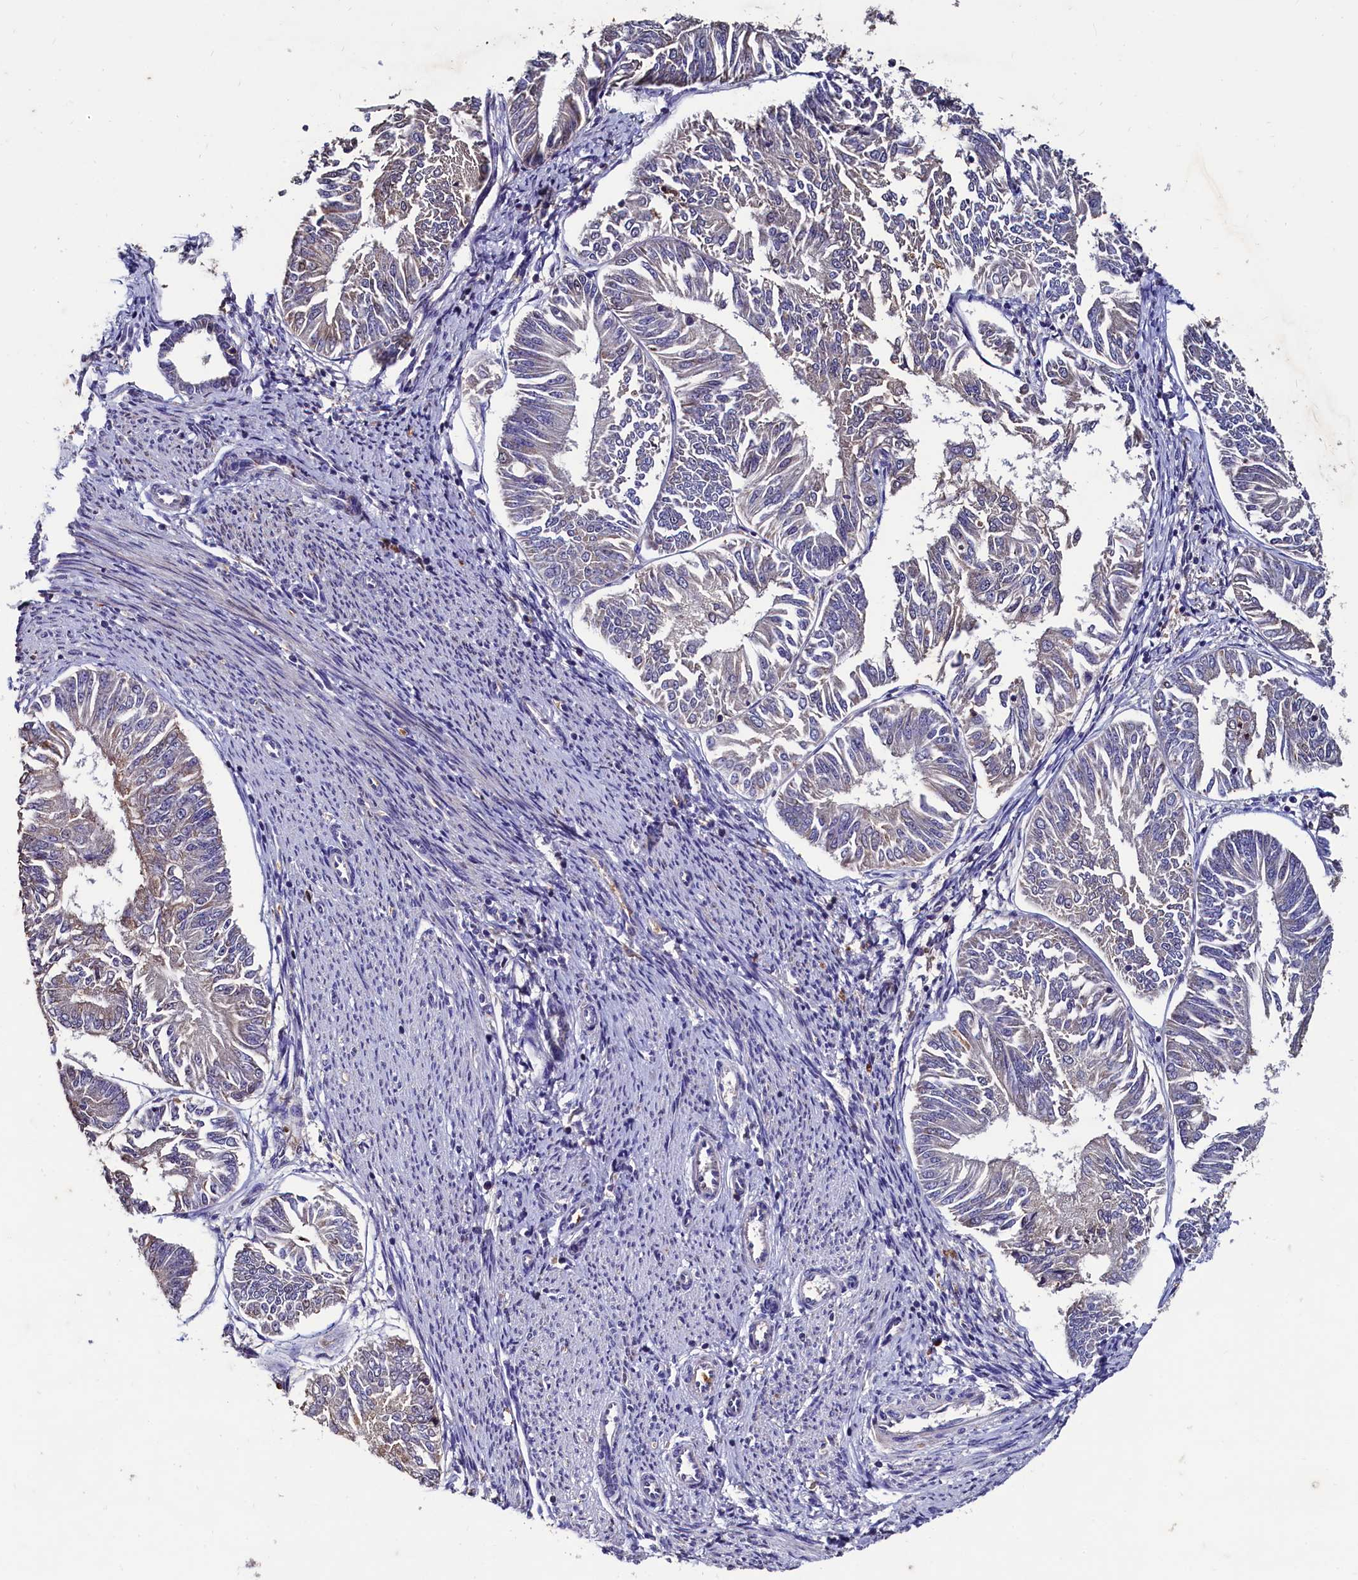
{"staining": {"intensity": "weak", "quantity": "<25%", "location": "cytoplasmic/membranous"}, "tissue": "endometrial cancer", "cell_type": "Tumor cells", "image_type": "cancer", "snomed": [{"axis": "morphology", "description": "Adenocarcinoma, NOS"}, {"axis": "topography", "description": "Endometrium"}], "caption": "This is a micrograph of immunohistochemistry staining of adenocarcinoma (endometrial), which shows no expression in tumor cells.", "gene": "CSTPP1", "patient": {"sex": "female", "age": 58}}